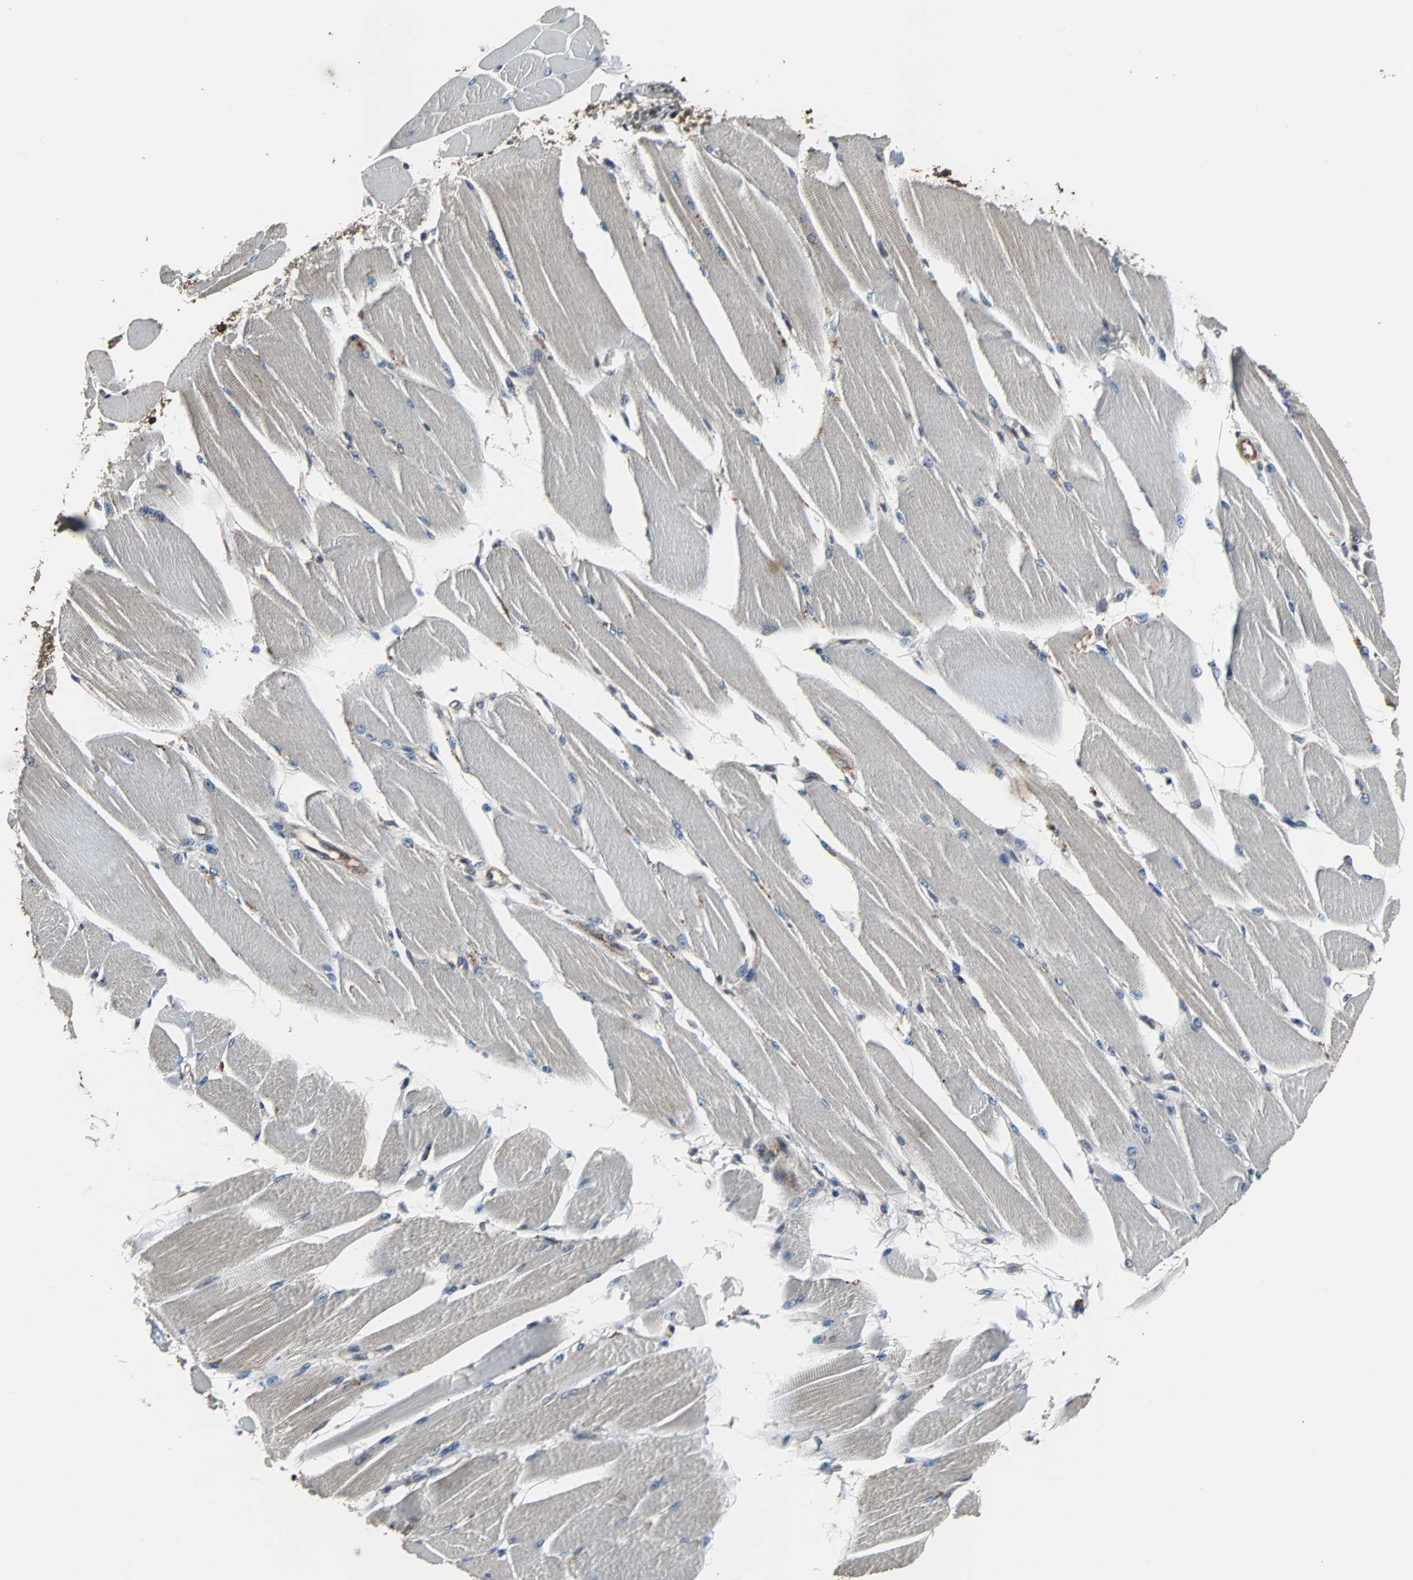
{"staining": {"intensity": "negative", "quantity": "none", "location": "none"}, "tissue": "skeletal muscle", "cell_type": "Myocytes", "image_type": "normal", "snomed": [{"axis": "morphology", "description": "Normal tissue, NOS"}, {"axis": "topography", "description": "Skeletal muscle"}, {"axis": "topography", "description": "Peripheral nerve tissue"}], "caption": "Human skeletal muscle stained for a protein using IHC shows no positivity in myocytes.", "gene": "NDRG1", "patient": {"sex": "female", "age": 84}}